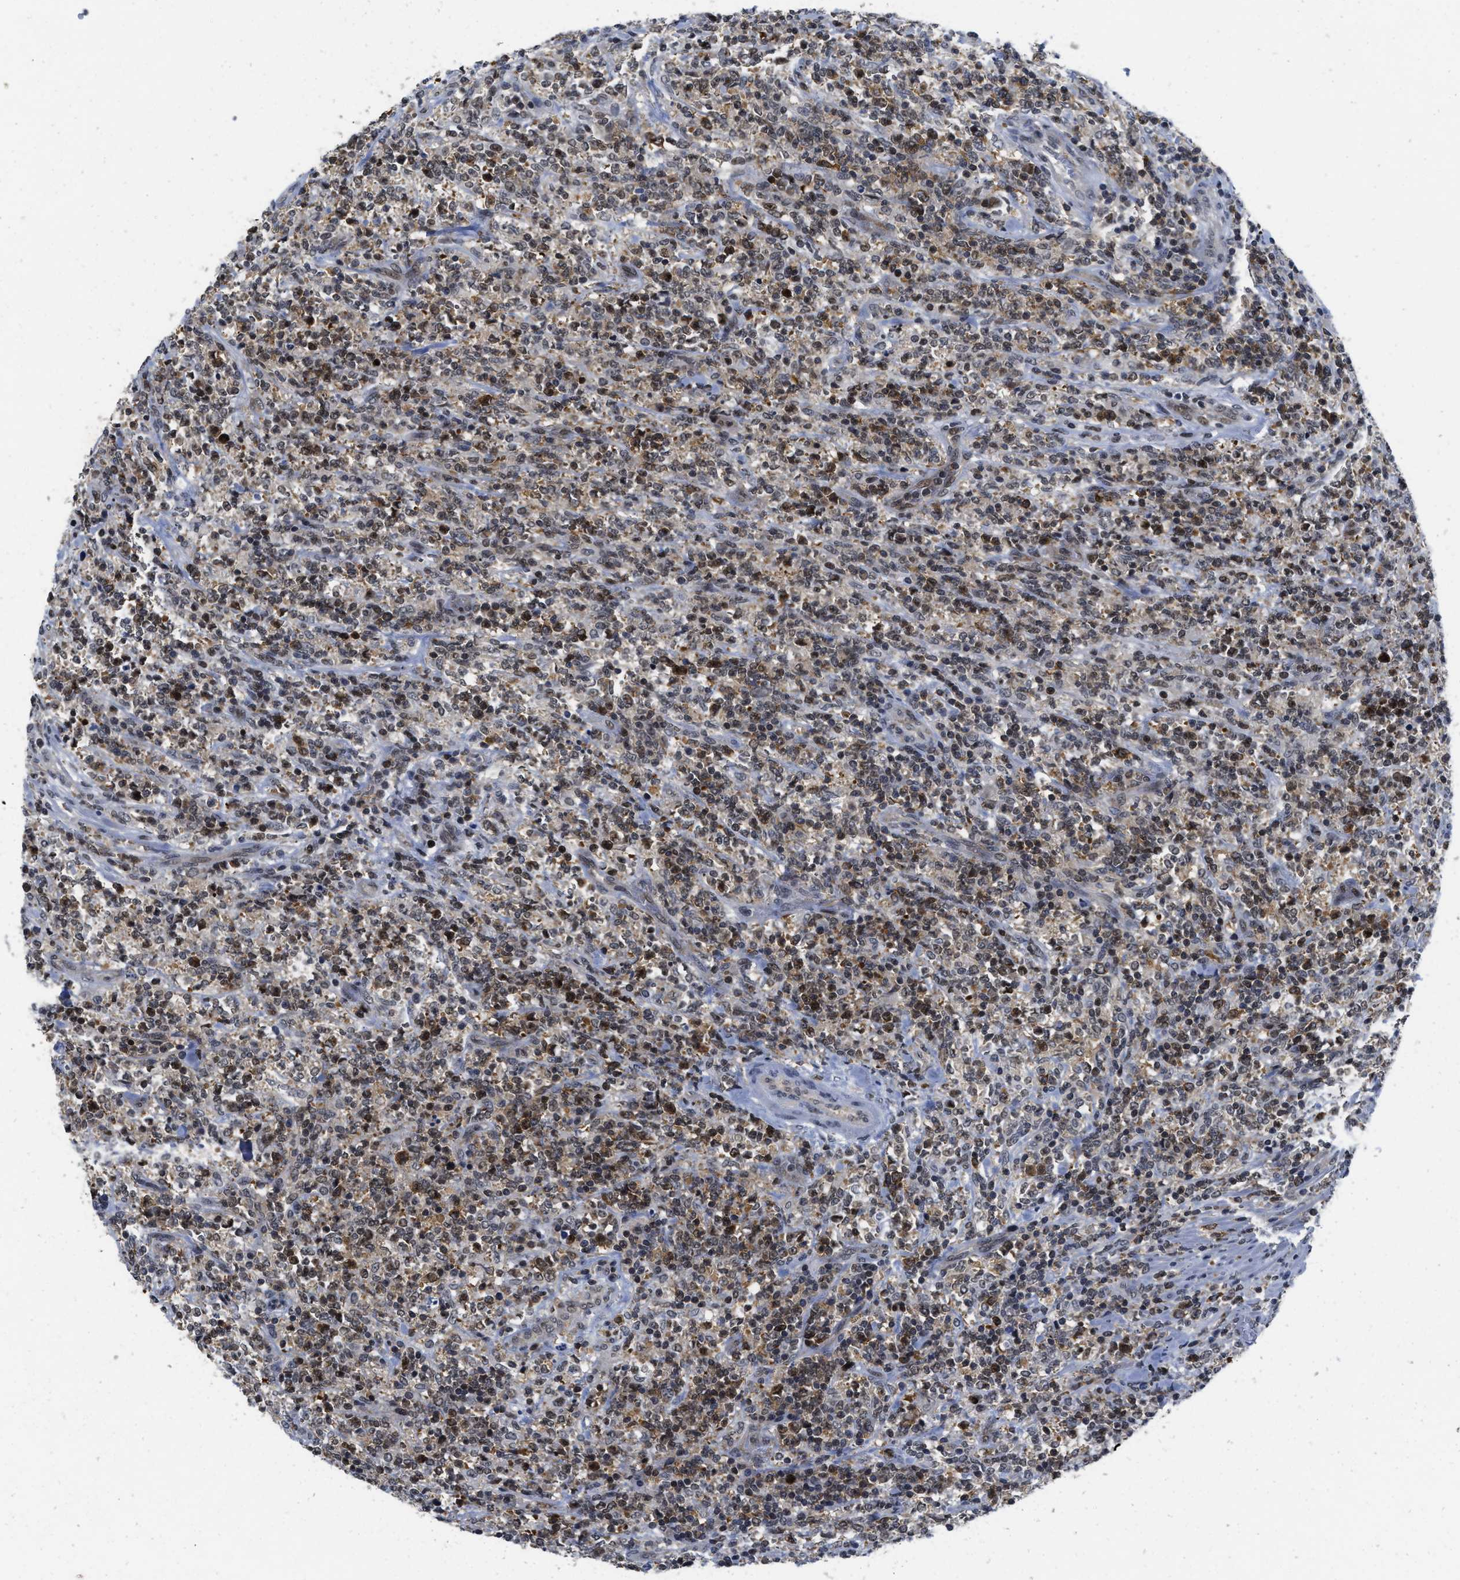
{"staining": {"intensity": "moderate", "quantity": "25%-75%", "location": "cytoplasmic/membranous,nuclear"}, "tissue": "lymphoma", "cell_type": "Tumor cells", "image_type": "cancer", "snomed": [{"axis": "morphology", "description": "Malignant lymphoma, non-Hodgkin's type, High grade"}, {"axis": "topography", "description": "Soft tissue"}], "caption": "Moderate cytoplasmic/membranous and nuclear expression is appreciated in about 25%-75% of tumor cells in lymphoma. (IHC, brightfield microscopy, high magnification).", "gene": "HIF1A", "patient": {"sex": "male", "age": 18}}